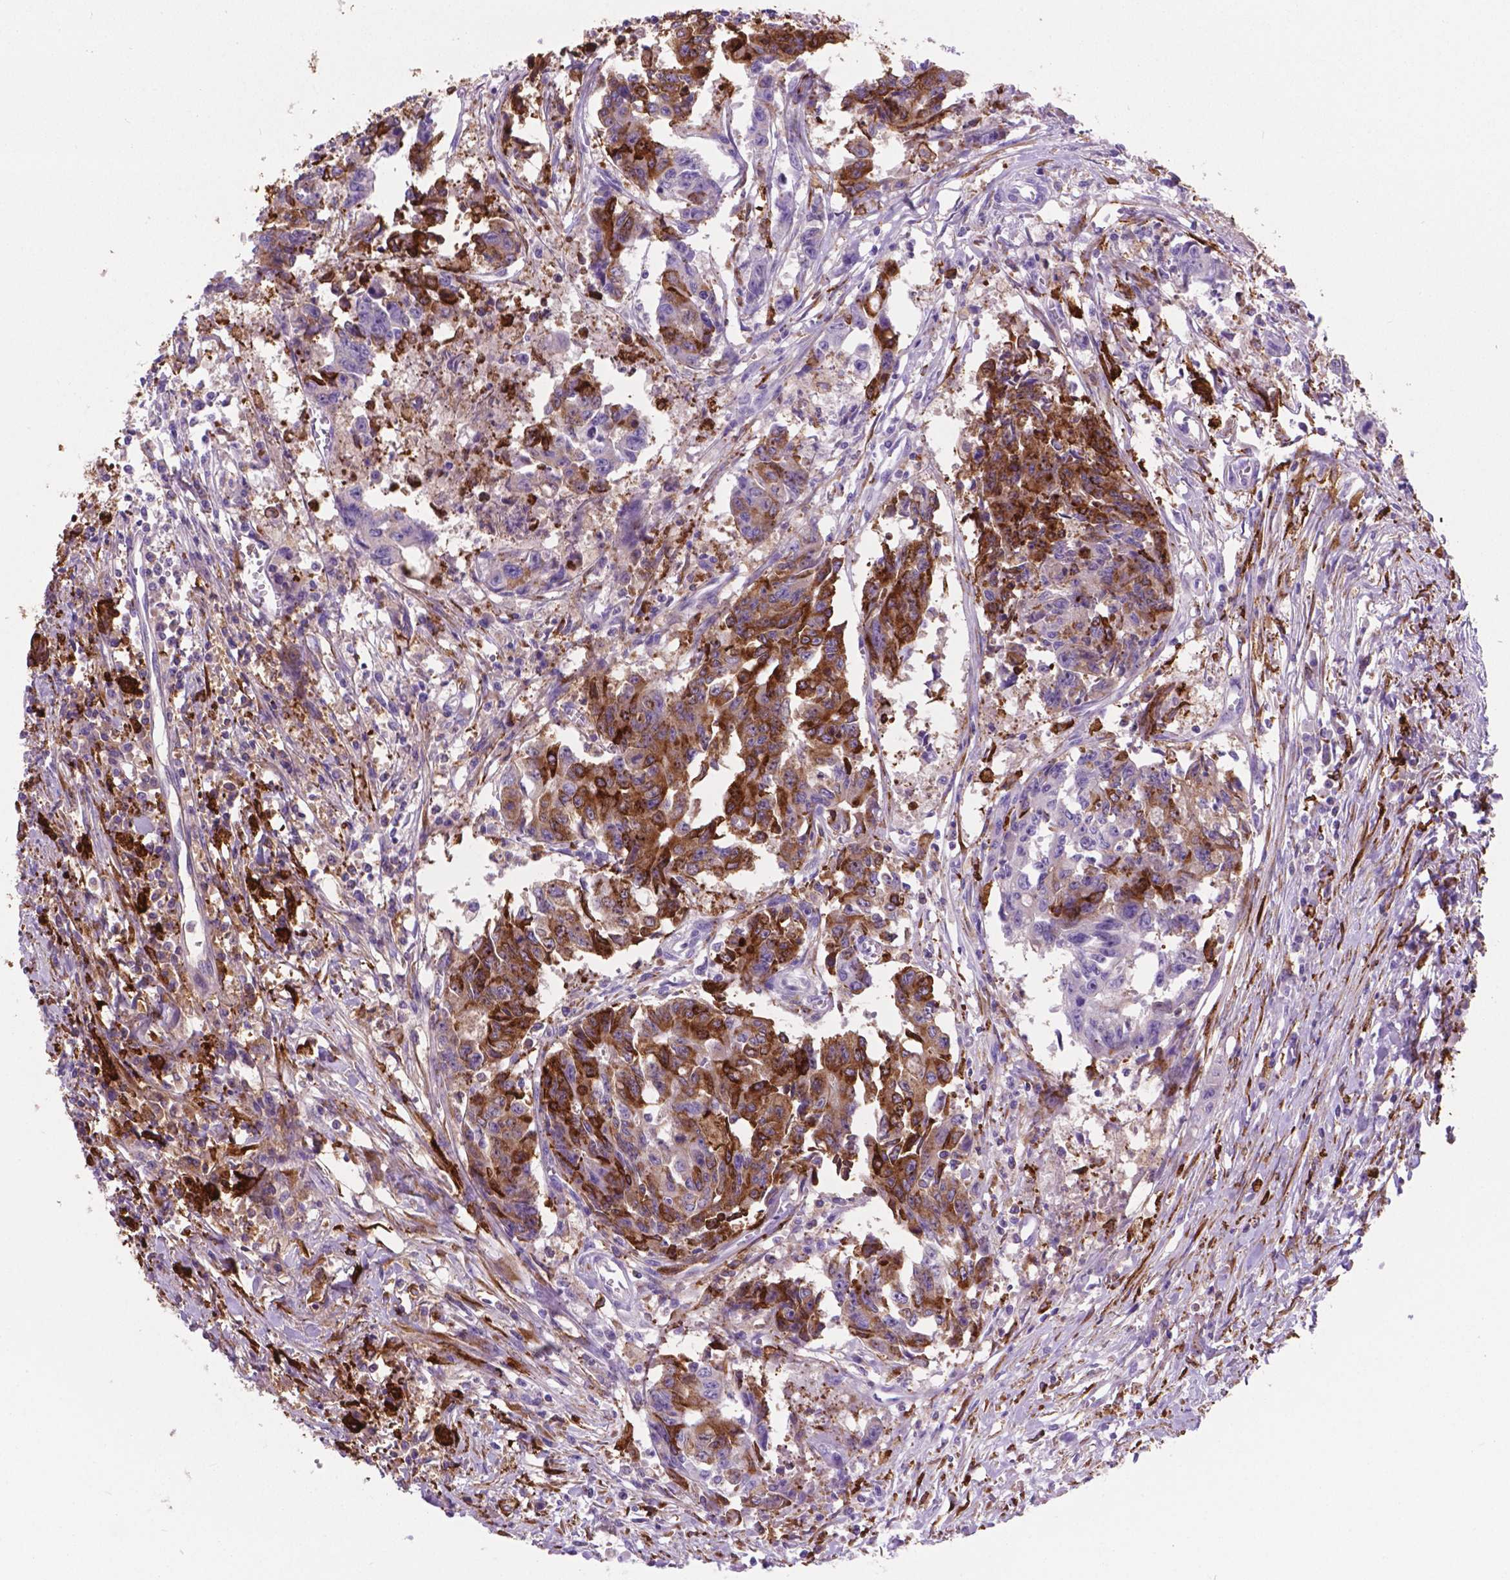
{"staining": {"intensity": "moderate", "quantity": "25%-75%", "location": "cytoplasmic/membranous"}, "tissue": "colorectal cancer", "cell_type": "Tumor cells", "image_type": "cancer", "snomed": [{"axis": "morphology", "description": "Adenocarcinoma, NOS"}, {"axis": "topography", "description": "Rectum"}], "caption": "Tumor cells show moderate cytoplasmic/membranous staining in approximately 25%-75% of cells in colorectal cancer.", "gene": "MACF1", "patient": {"sex": "male", "age": 54}}